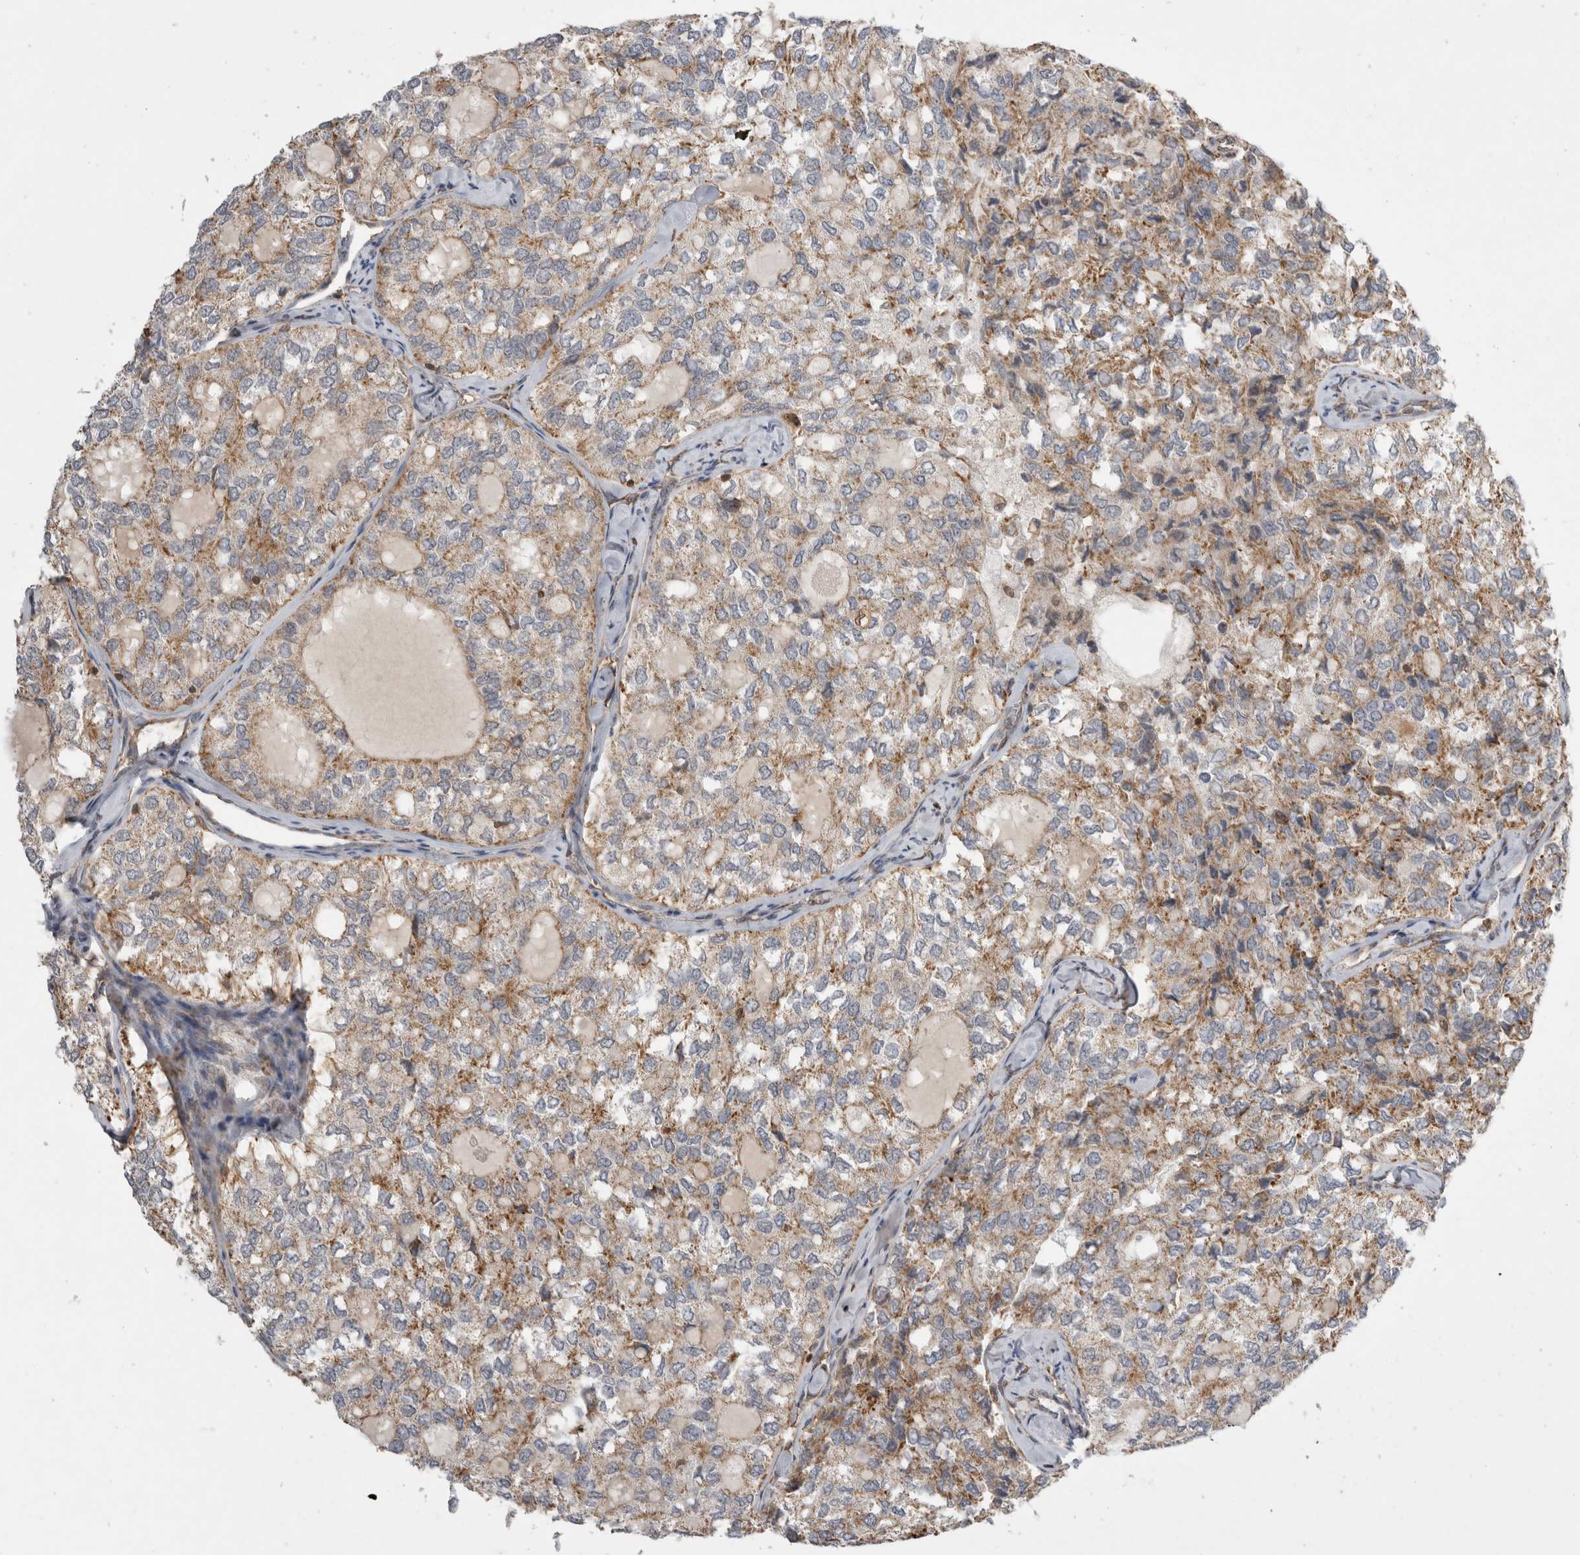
{"staining": {"intensity": "weak", "quantity": "25%-75%", "location": "cytoplasmic/membranous"}, "tissue": "thyroid cancer", "cell_type": "Tumor cells", "image_type": "cancer", "snomed": [{"axis": "morphology", "description": "Follicular adenoma carcinoma, NOS"}, {"axis": "topography", "description": "Thyroid gland"}], "caption": "Immunohistochemistry of human thyroid cancer shows low levels of weak cytoplasmic/membranous positivity in about 25%-75% of tumor cells.", "gene": "KCNIP1", "patient": {"sex": "male", "age": 75}}